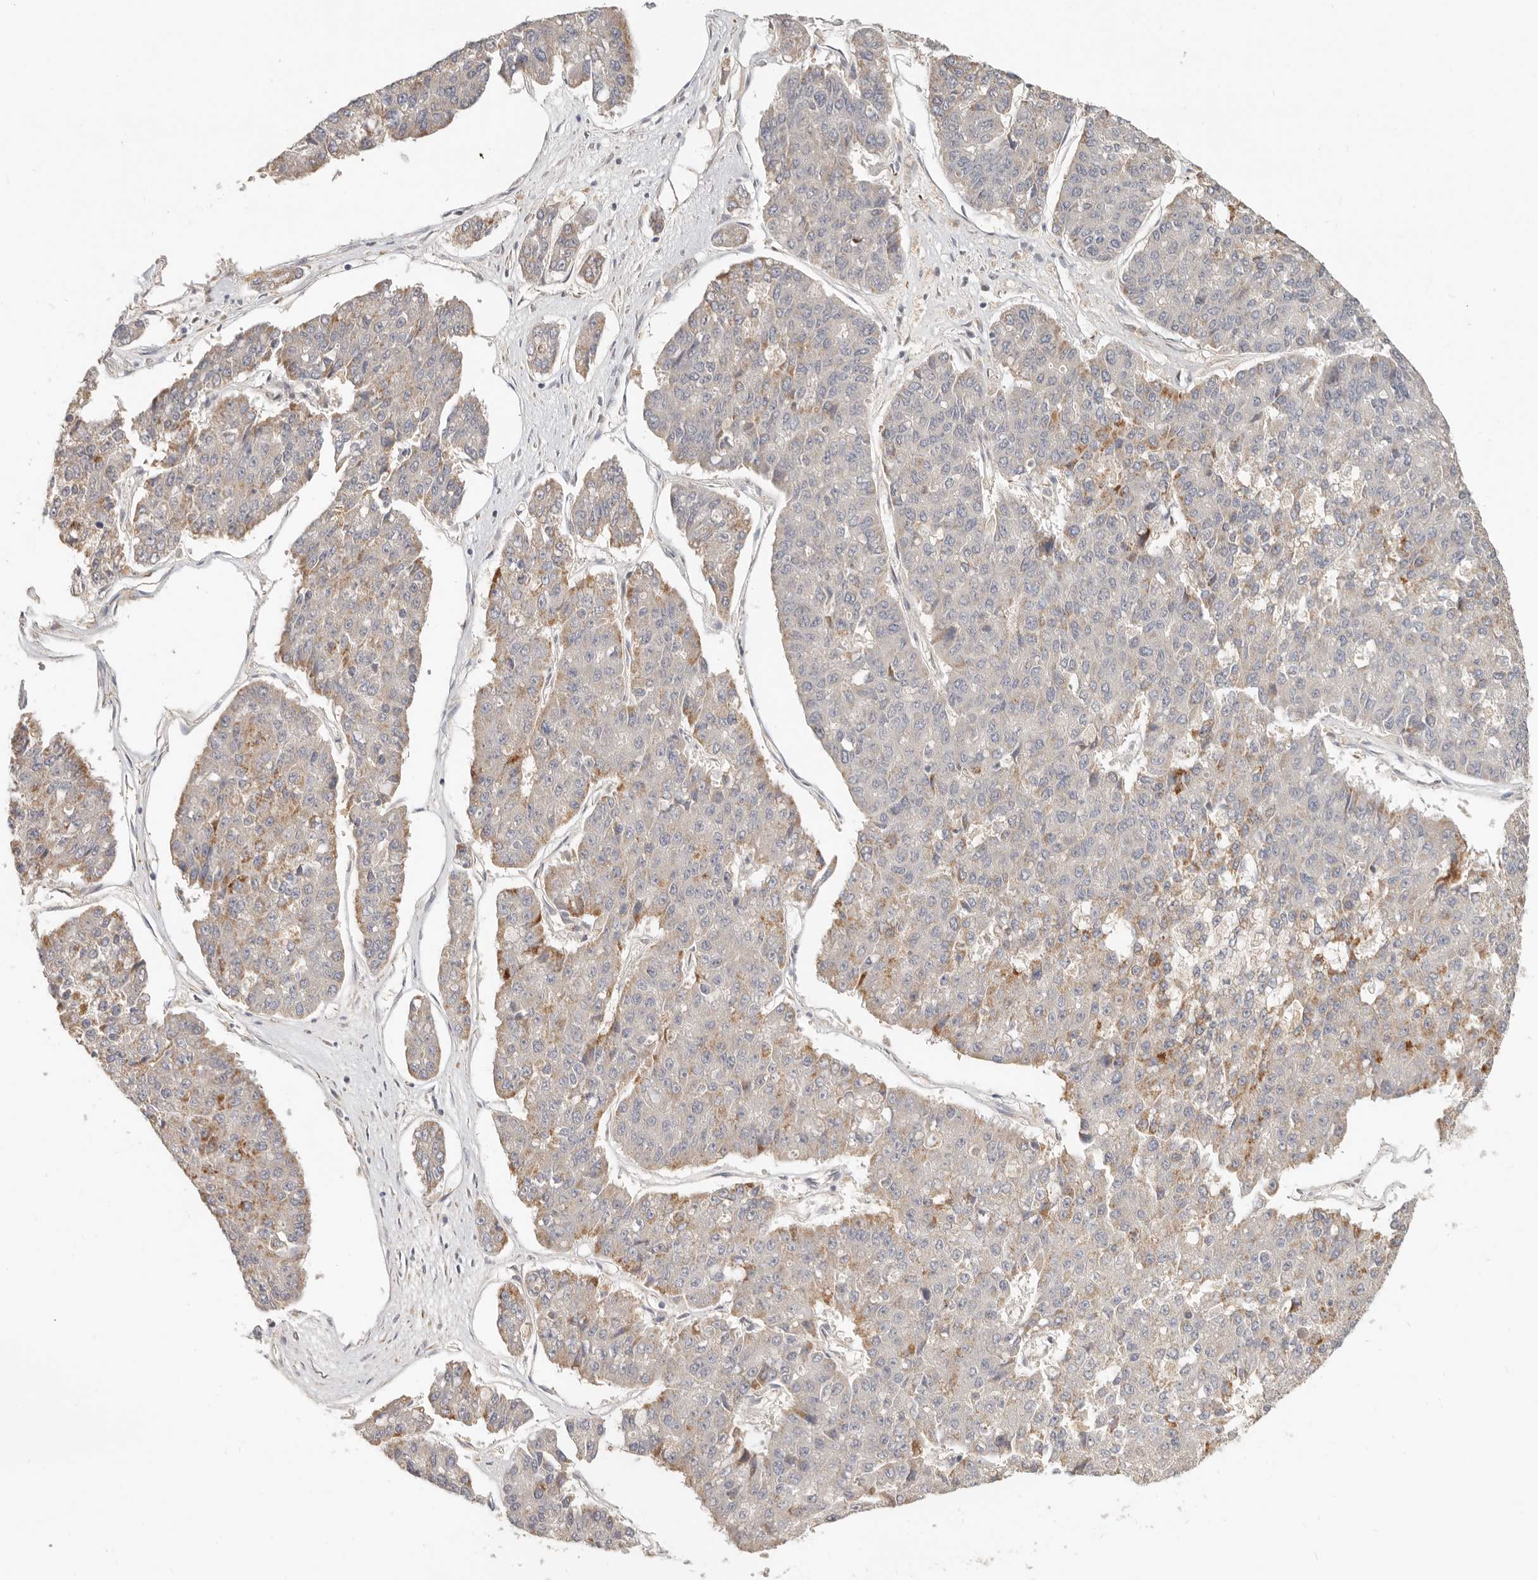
{"staining": {"intensity": "moderate", "quantity": "<25%", "location": "cytoplasmic/membranous"}, "tissue": "pancreatic cancer", "cell_type": "Tumor cells", "image_type": "cancer", "snomed": [{"axis": "morphology", "description": "Adenocarcinoma, NOS"}, {"axis": "topography", "description": "Pancreas"}], "caption": "Immunohistochemistry (IHC) photomicrograph of neoplastic tissue: adenocarcinoma (pancreatic) stained using IHC exhibits low levels of moderate protein expression localized specifically in the cytoplasmic/membranous of tumor cells, appearing as a cytoplasmic/membranous brown color.", "gene": "SPRING1", "patient": {"sex": "male", "age": 50}}